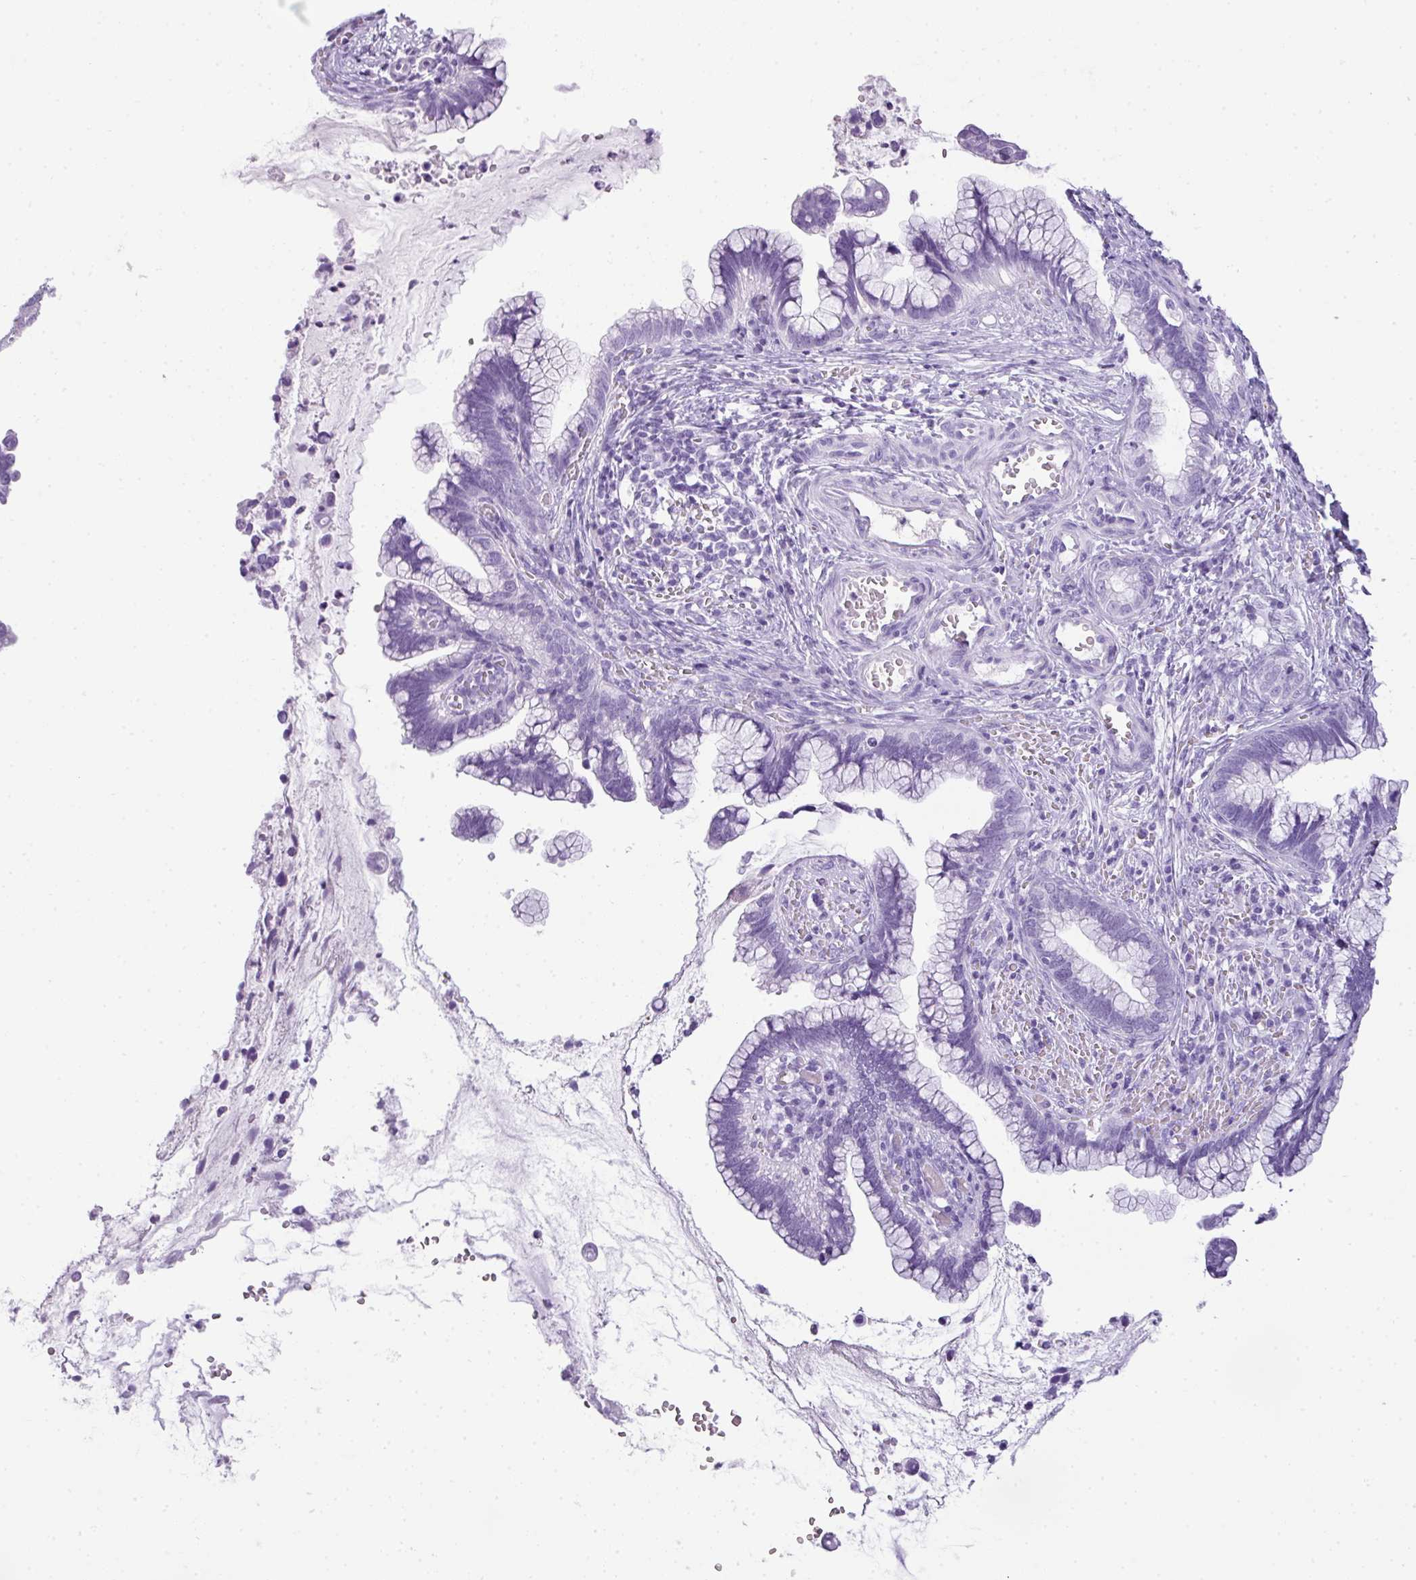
{"staining": {"intensity": "negative", "quantity": "none", "location": "none"}, "tissue": "cervical cancer", "cell_type": "Tumor cells", "image_type": "cancer", "snomed": [{"axis": "morphology", "description": "Adenocarcinoma, NOS"}, {"axis": "topography", "description": "Cervix"}], "caption": "Protein analysis of cervical cancer demonstrates no significant staining in tumor cells. Brightfield microscopy of immunohistochemistry stained with DAB (brown) and hematoxylin (blue), captured at high magnification.", "gene": "TNP1", "patient": {"sex": "female", "age": 44}}